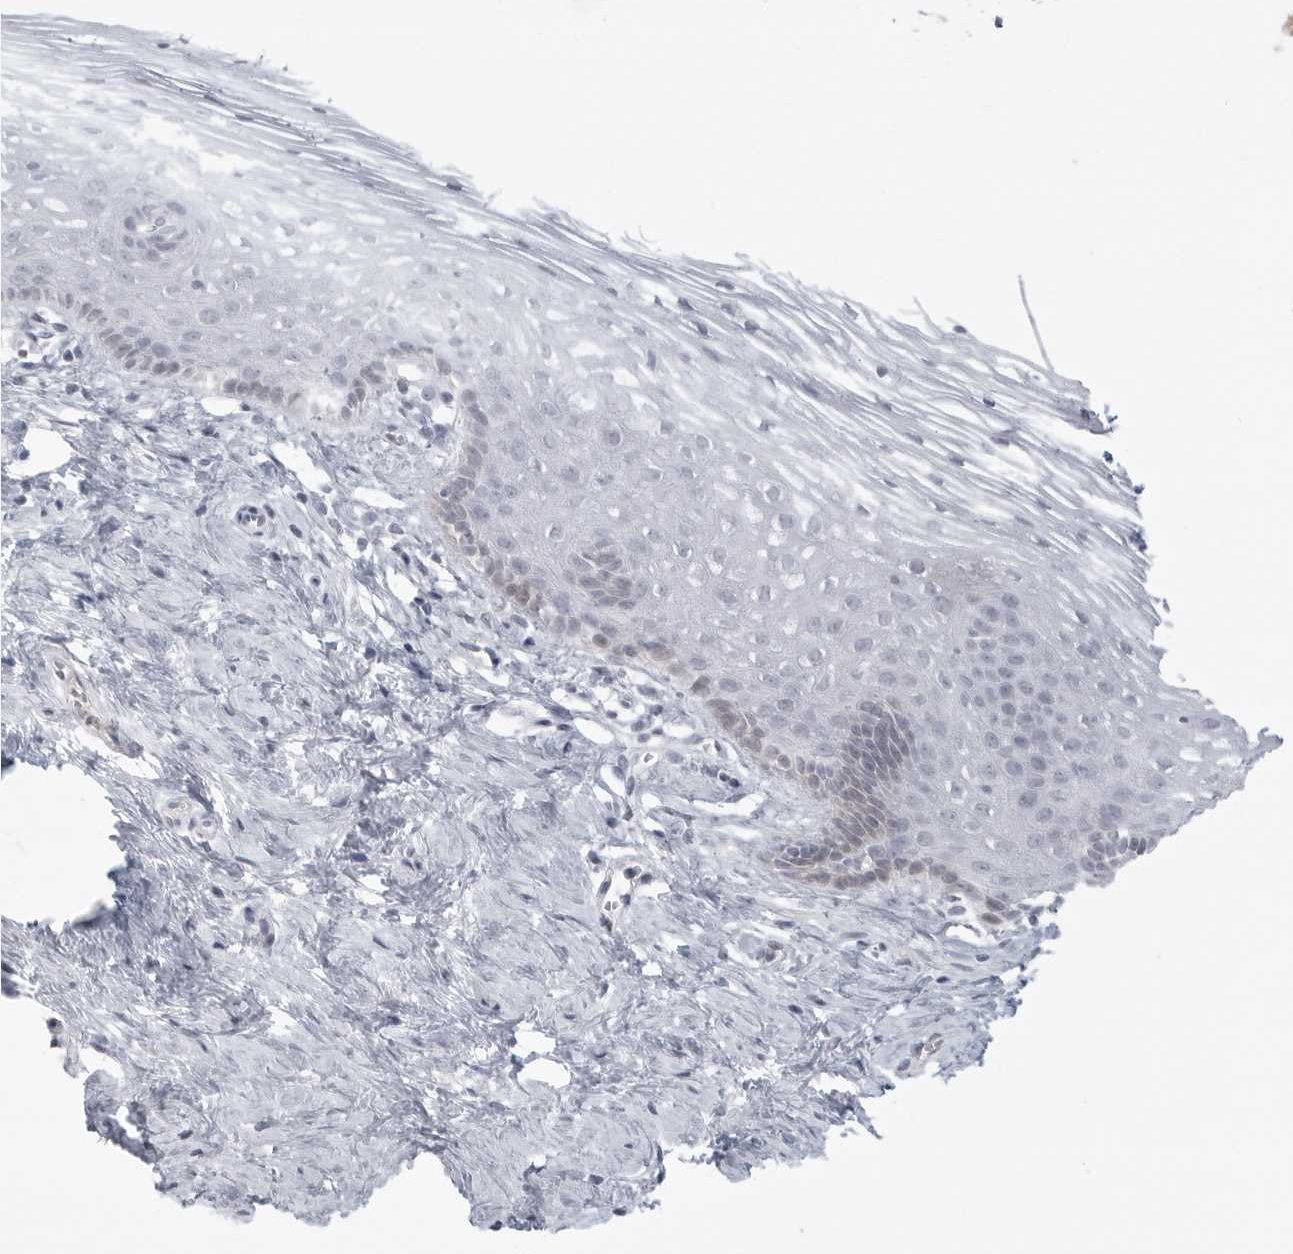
{"staining": {"intensity": "negative", "quantity": "none", "location": "none"}, "tissue": "vagina", "cell_type": "Squamous epithelial cells", "image_type": "normal", "snomed": [{"axis": "morphology", "description": "Normal tissue, NOS"}, {"axis": "topography", "description": "Vagina"}], "caption": "A high-resolution image shows immunohistochemistry staining of benign vagina, which exhibits no significant staining in squamous epithelial cells.", "gene": "TCTN3", "patient": {"sex": "female", "age": 32}}